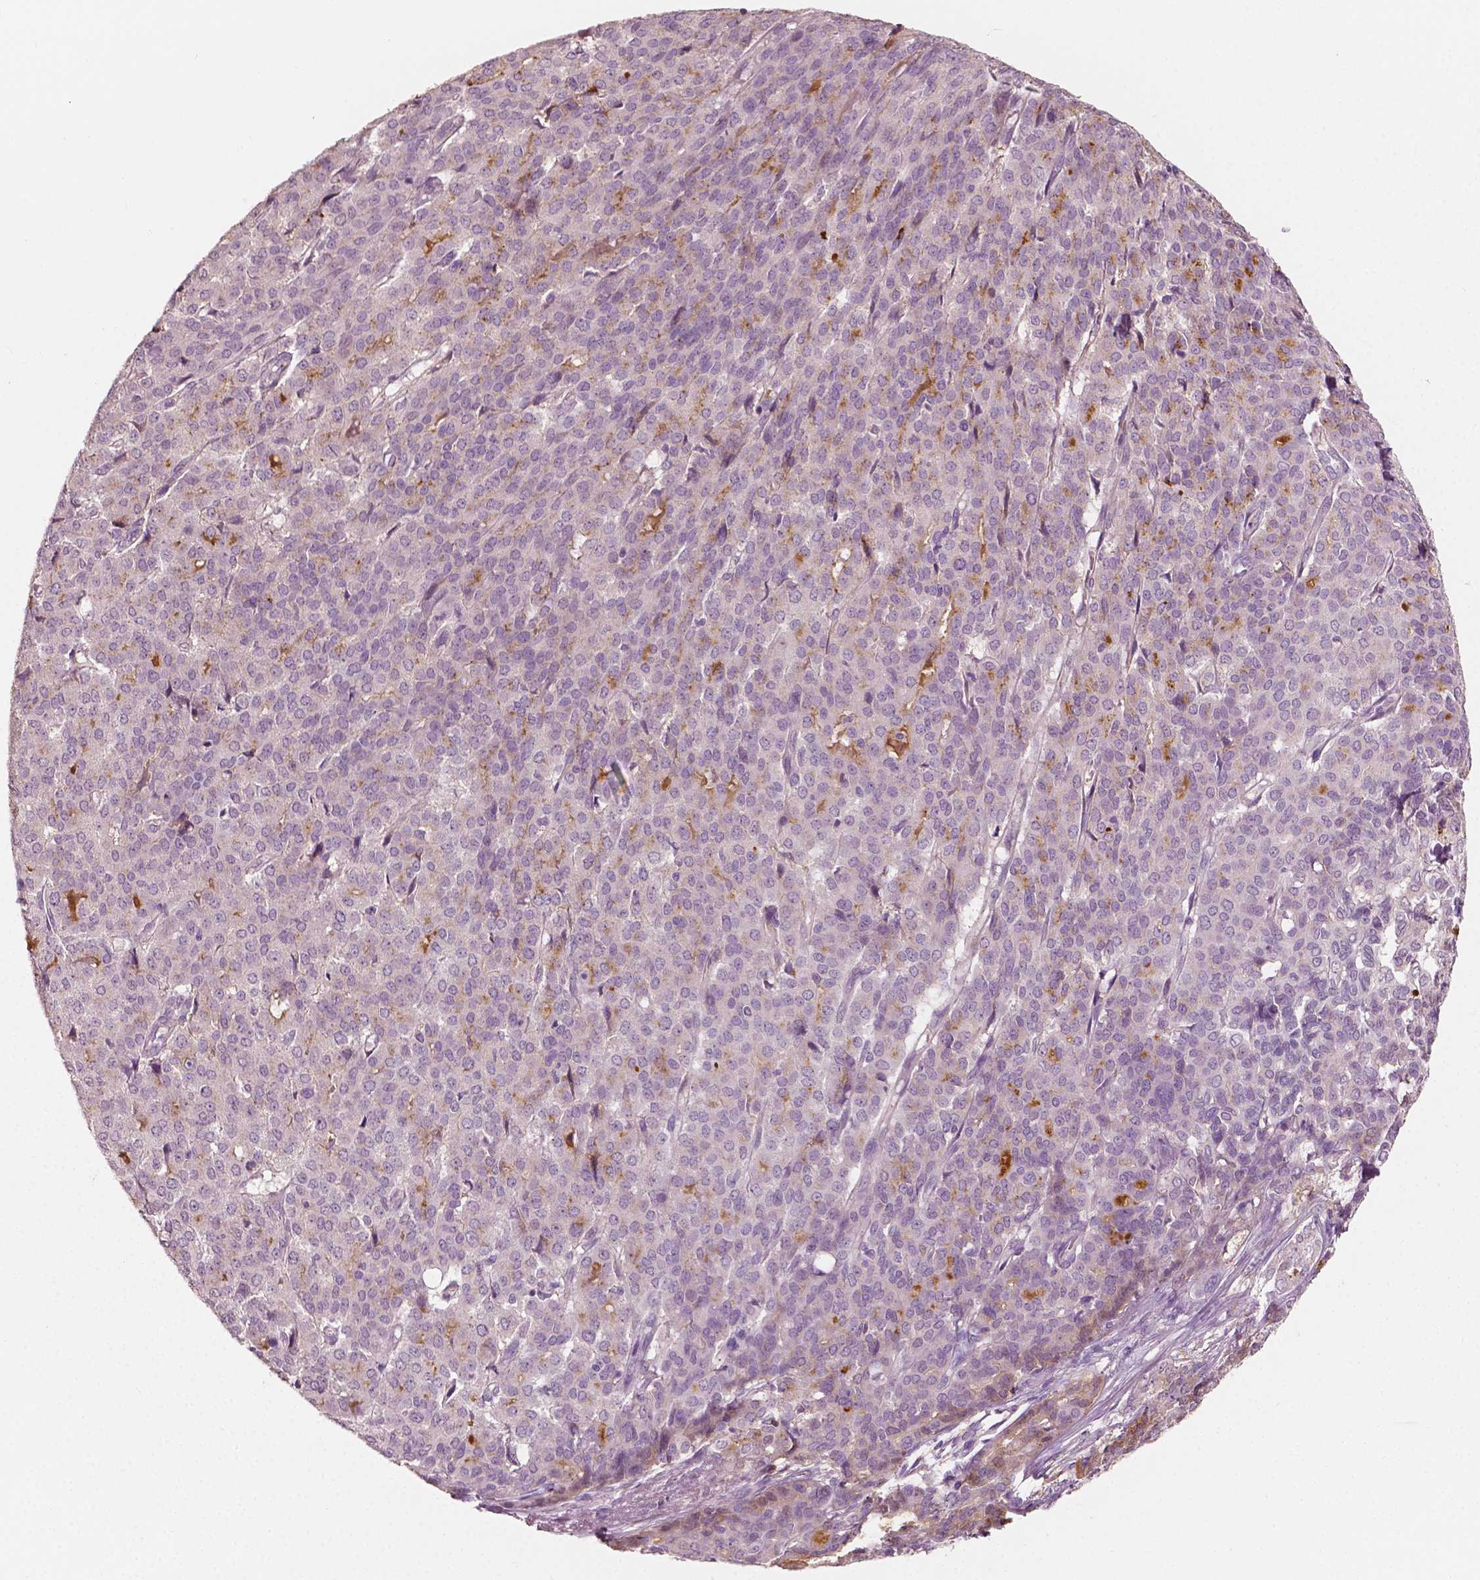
{"staining": {"intensity": "negative", "quantity": "none", "location": "none"}, "tissue": "liver cancer", "cell_type": "Tumor cells", "image_type": "cancer", "snomed": [{"axis": "morphology", "description": "Cholangiocarcinoma"}, {"axis": "topography", "description": "Liver"}], "caption": "IHC of human liver cancer shows no staining in tumor cells.", "gene": "APOA4", "patient": {"sex": "female", "age": 47}}